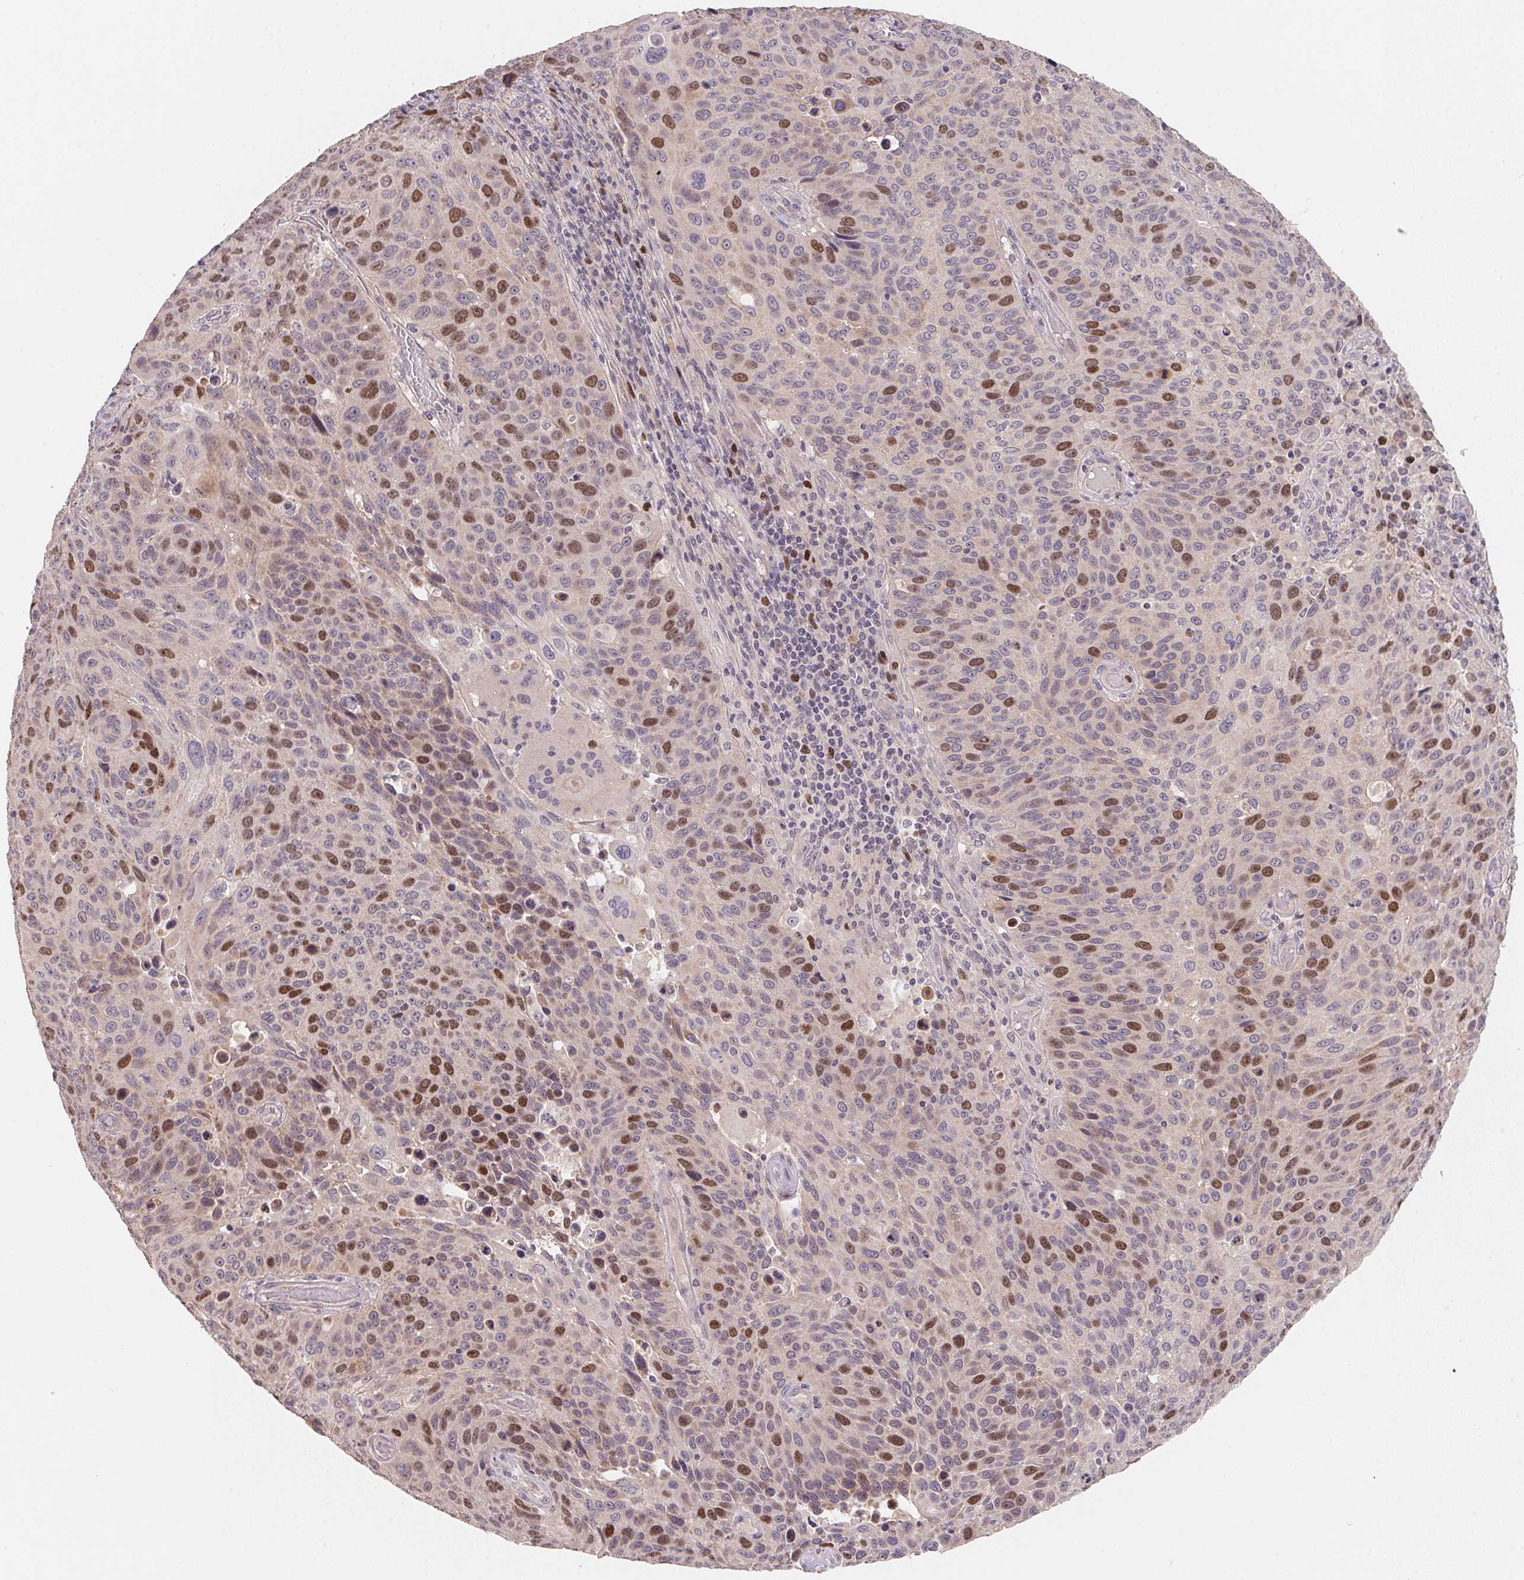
{"staining": {"intensity": "strong", "quantity": "25%-75%", "location": "nuclear"}, "tissue": "lung cancer", "cell_type": "Tumor cells", "image_type": "cancer", "snomed": [{"axis": "morphology", "description": "Squamous cell carcinoma, NOS"}, {"axis": "topography", "description": "Lung"}], "caption": "This is an image of immunohistochemistry (IHC) staining of squamous cell carcinoma (lung), which shows strong expression in the nuclear of tumor cells.", "gene": "KIFC1", "patient": {"sex": "male", "age": 68}}